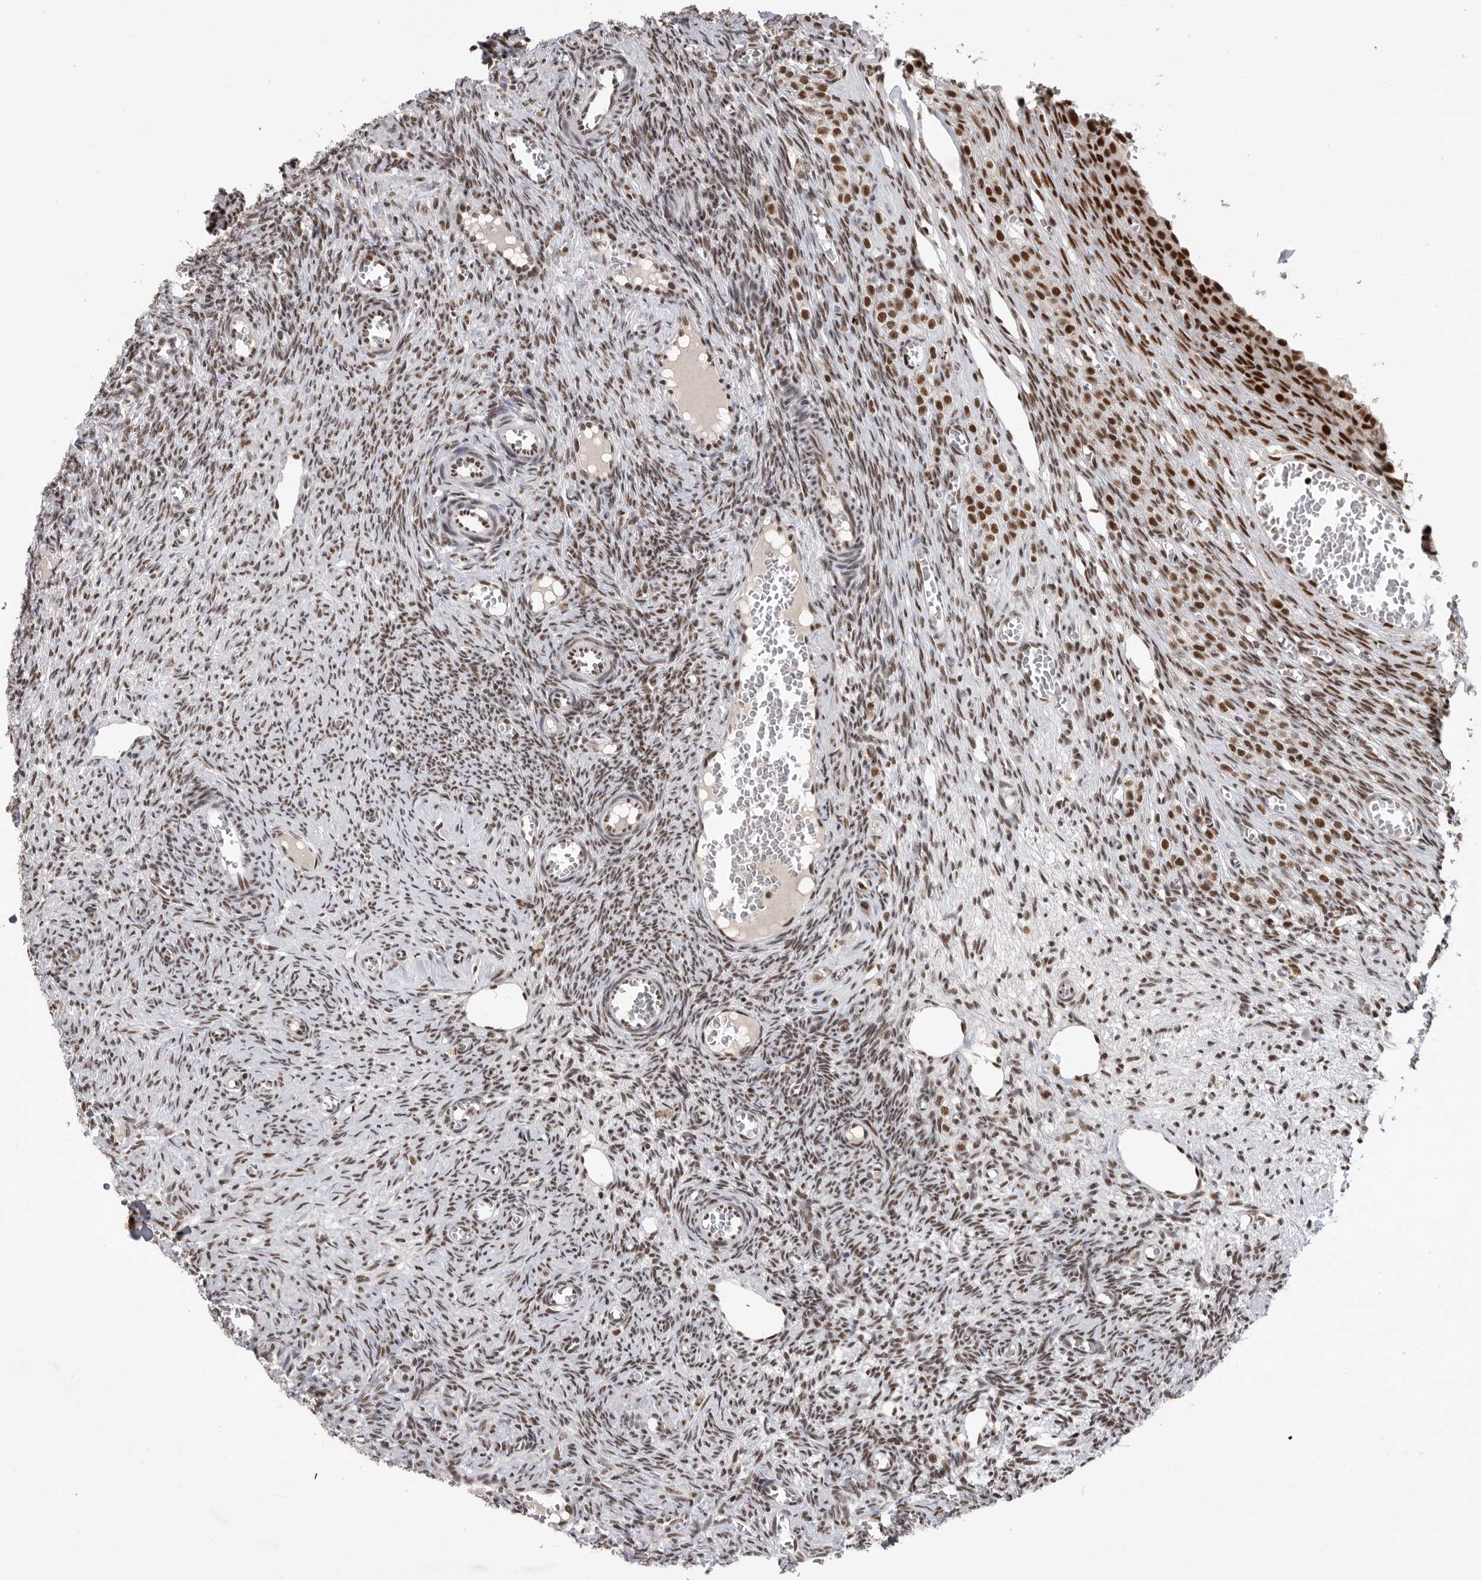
{"staining": {"intensity": "strong", "quantity": ">75%", "location": "nuclear"}, "tissue": "ovary", "cell_type": "Follicle cells", "image_type": "normal", "snomed": [{"axis": "morphology", "description": "Normal tissue, NOS"}, {"axis": "topography", "description": "Ovary"}], "caption": "Human ovary stained with a brown dye reveals strong nuclear positive expression in about >75% of follicle cells.", "gene": "PPP1R8", "patient": {"sex": "female", "age": 27}}